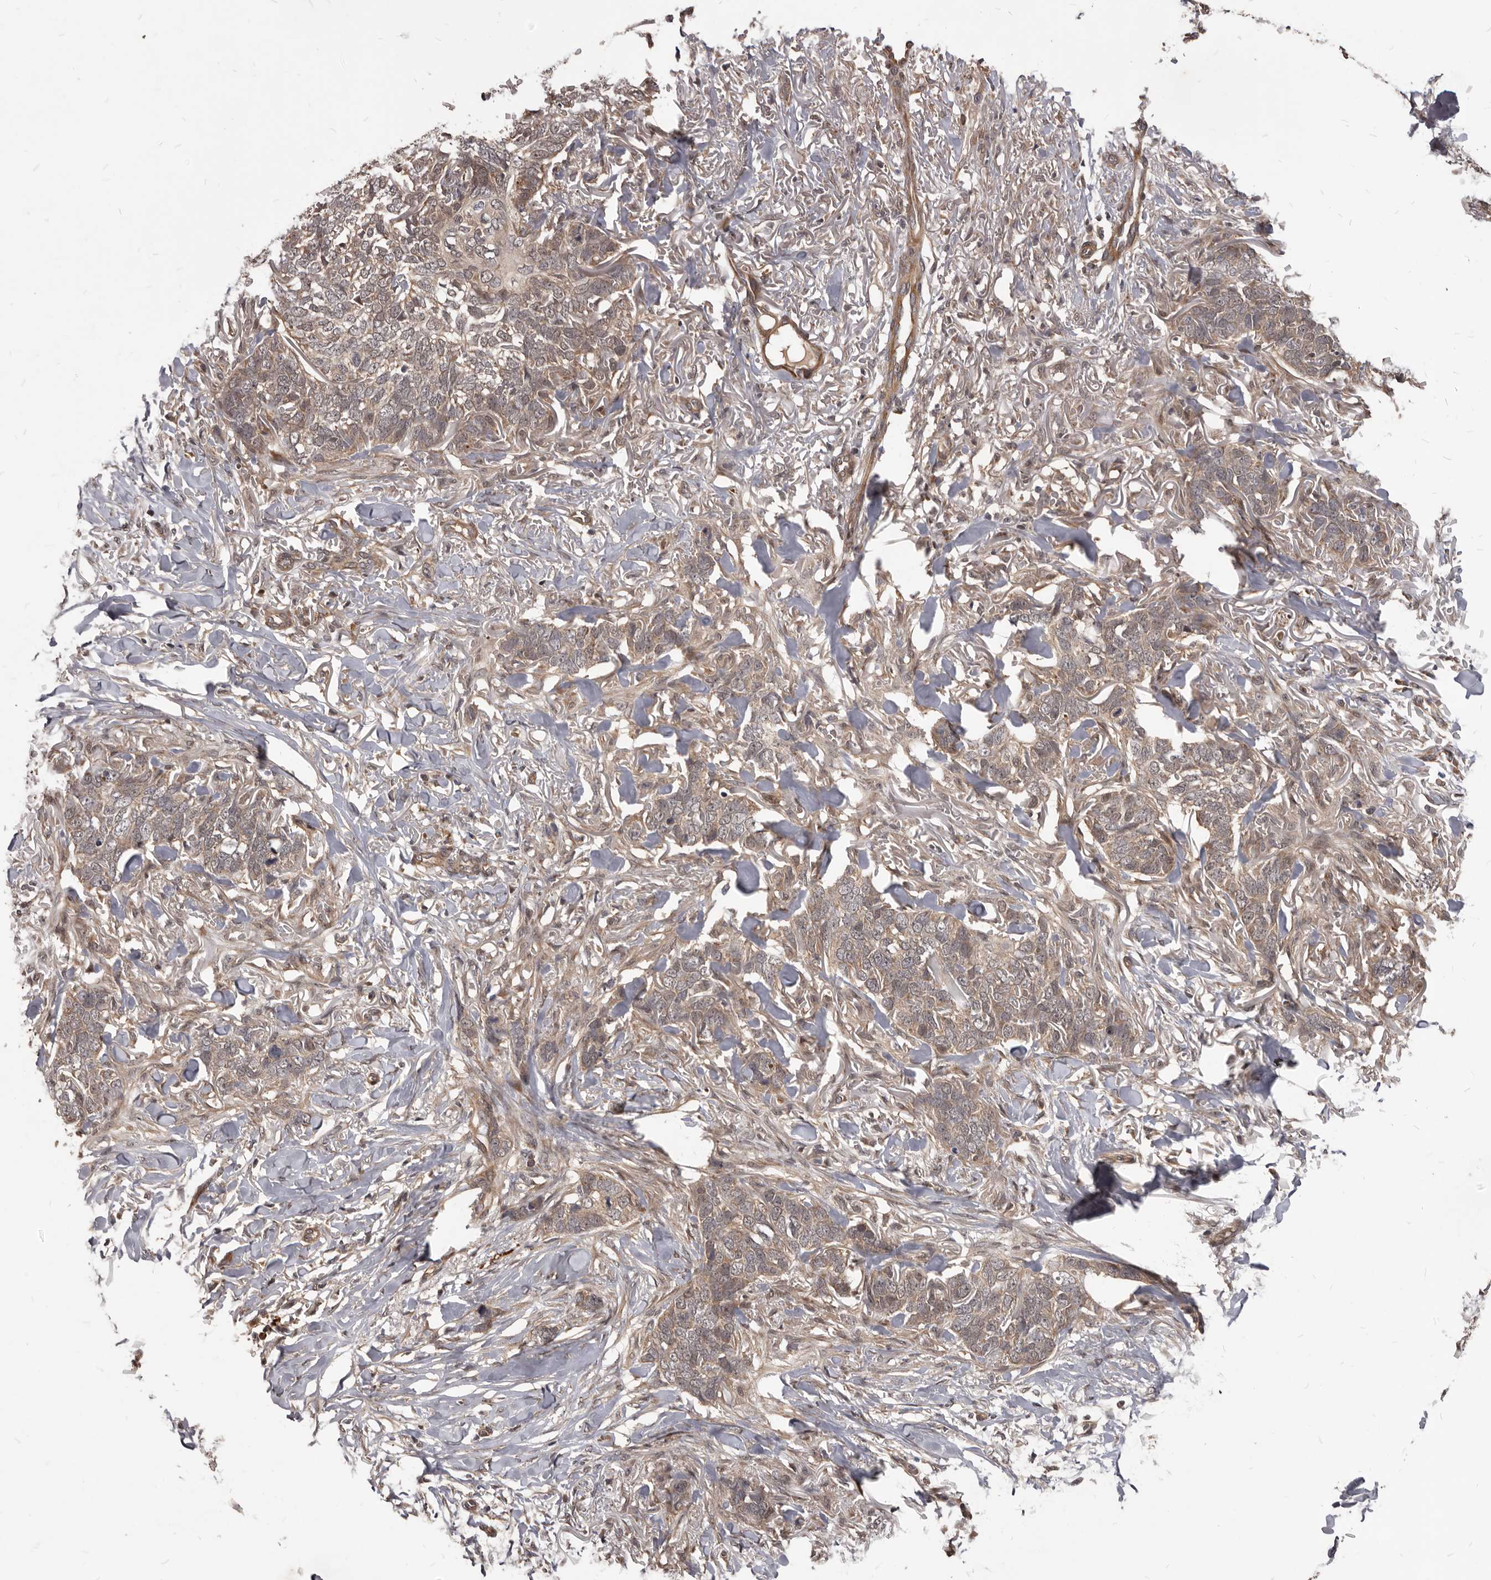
{"staining": {"intensity": "weak", "quantity": ">75%", "location": "cytoplasmic/membranous"}, "tissue": "skin cancer", "cell_type": "Tumor cells", "image_type": "cancer", "snomed": [{"axis": "morphology", "description": "Normal tissue, NOS"}, {"axis": "morphology", "description": "Basal cell carcinoma"}, {"axis": "topography", "description": "Skin"}], "caption": "This is a photomicrograph of immunohistochemistry (IHC) staining of skin basal cell carcinoma, which shows weak expression in the cytoplasmic/membranous of tumor cells.", "gene": "GABPB2", "patient": {"sex": "male", "age": 77}}